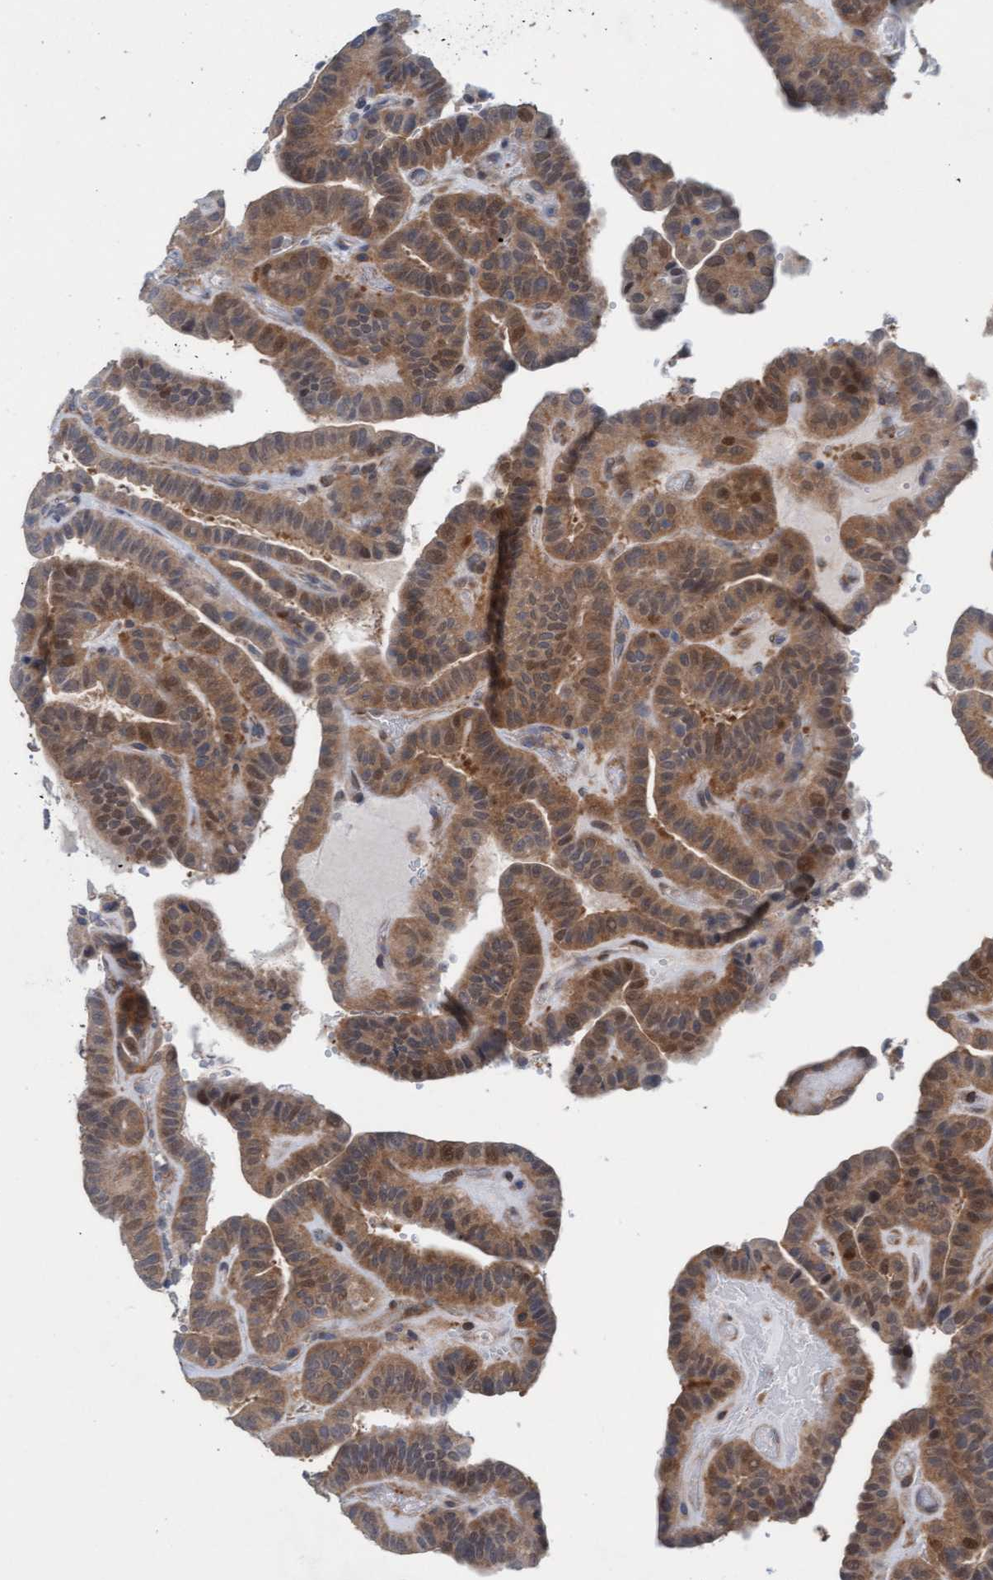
{"staining": {"intensity": "moderate", "quantity": ">75%", "location": "cytoplasmic/membranous"}, "tissue": "thyroid cancer", "cell_type": "Tumor cells", "image_type": "cancer", "snomed": [{"axis": "morphology", "description": "Papillary adenocarcinoma, NOS"}, {"axis": "topography", "description": "Thyroid gland"}], "caption": "Moderate cytoplasmic/membranous protein staining is present in approximately >75% of tumor cells in thyroid cancer. (brown staining indicates protein expression, while blue staining denotes nuclei).", "gene": "KLHL25", "patient": {"sex": "male", "age": 77}}